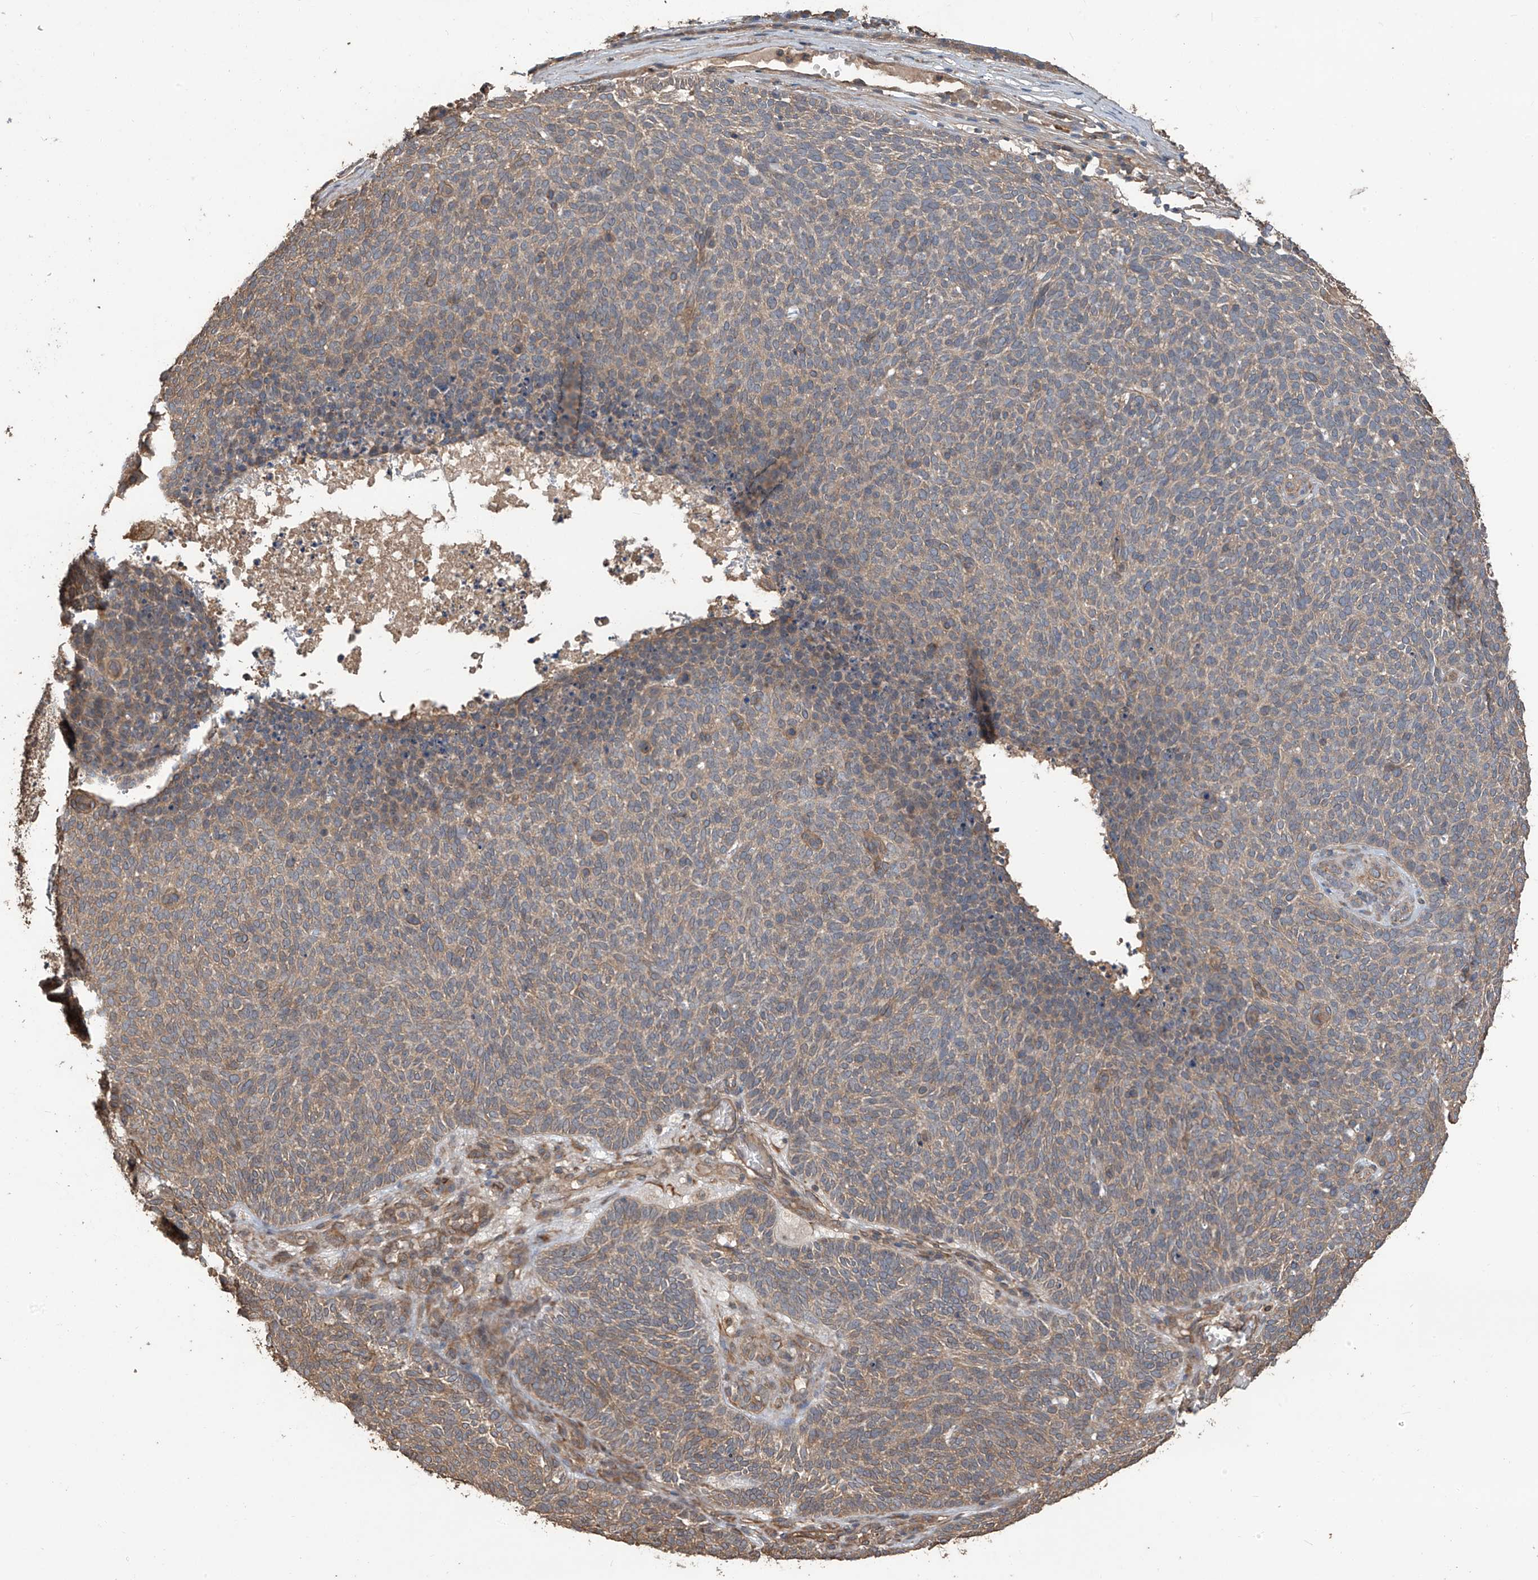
{"staining": {"intensity": "moderate", "quantity": "25%-75%", "location": "cytoplasmic/membranous"}, "tissue": "skin cancer", "cell_type": "Tumor cells", "image_type": "cancer", "snomed": [{"axis": "morphology", "description": "Squamous cell carcinoma, NOS"}, {"axis": "topography", "description": "Skin"}], "caption": "Tumor cells exhibit medium levels of moderate cytoplasmic/membranous staining in about 25%-75% of cells in human skin squamous cell carcinoma. (brown staining indicates protein expression, while blue staining denotes nuclei).", "gene": "AGBL5", "patient": {"sex": "female", "age": 90}}